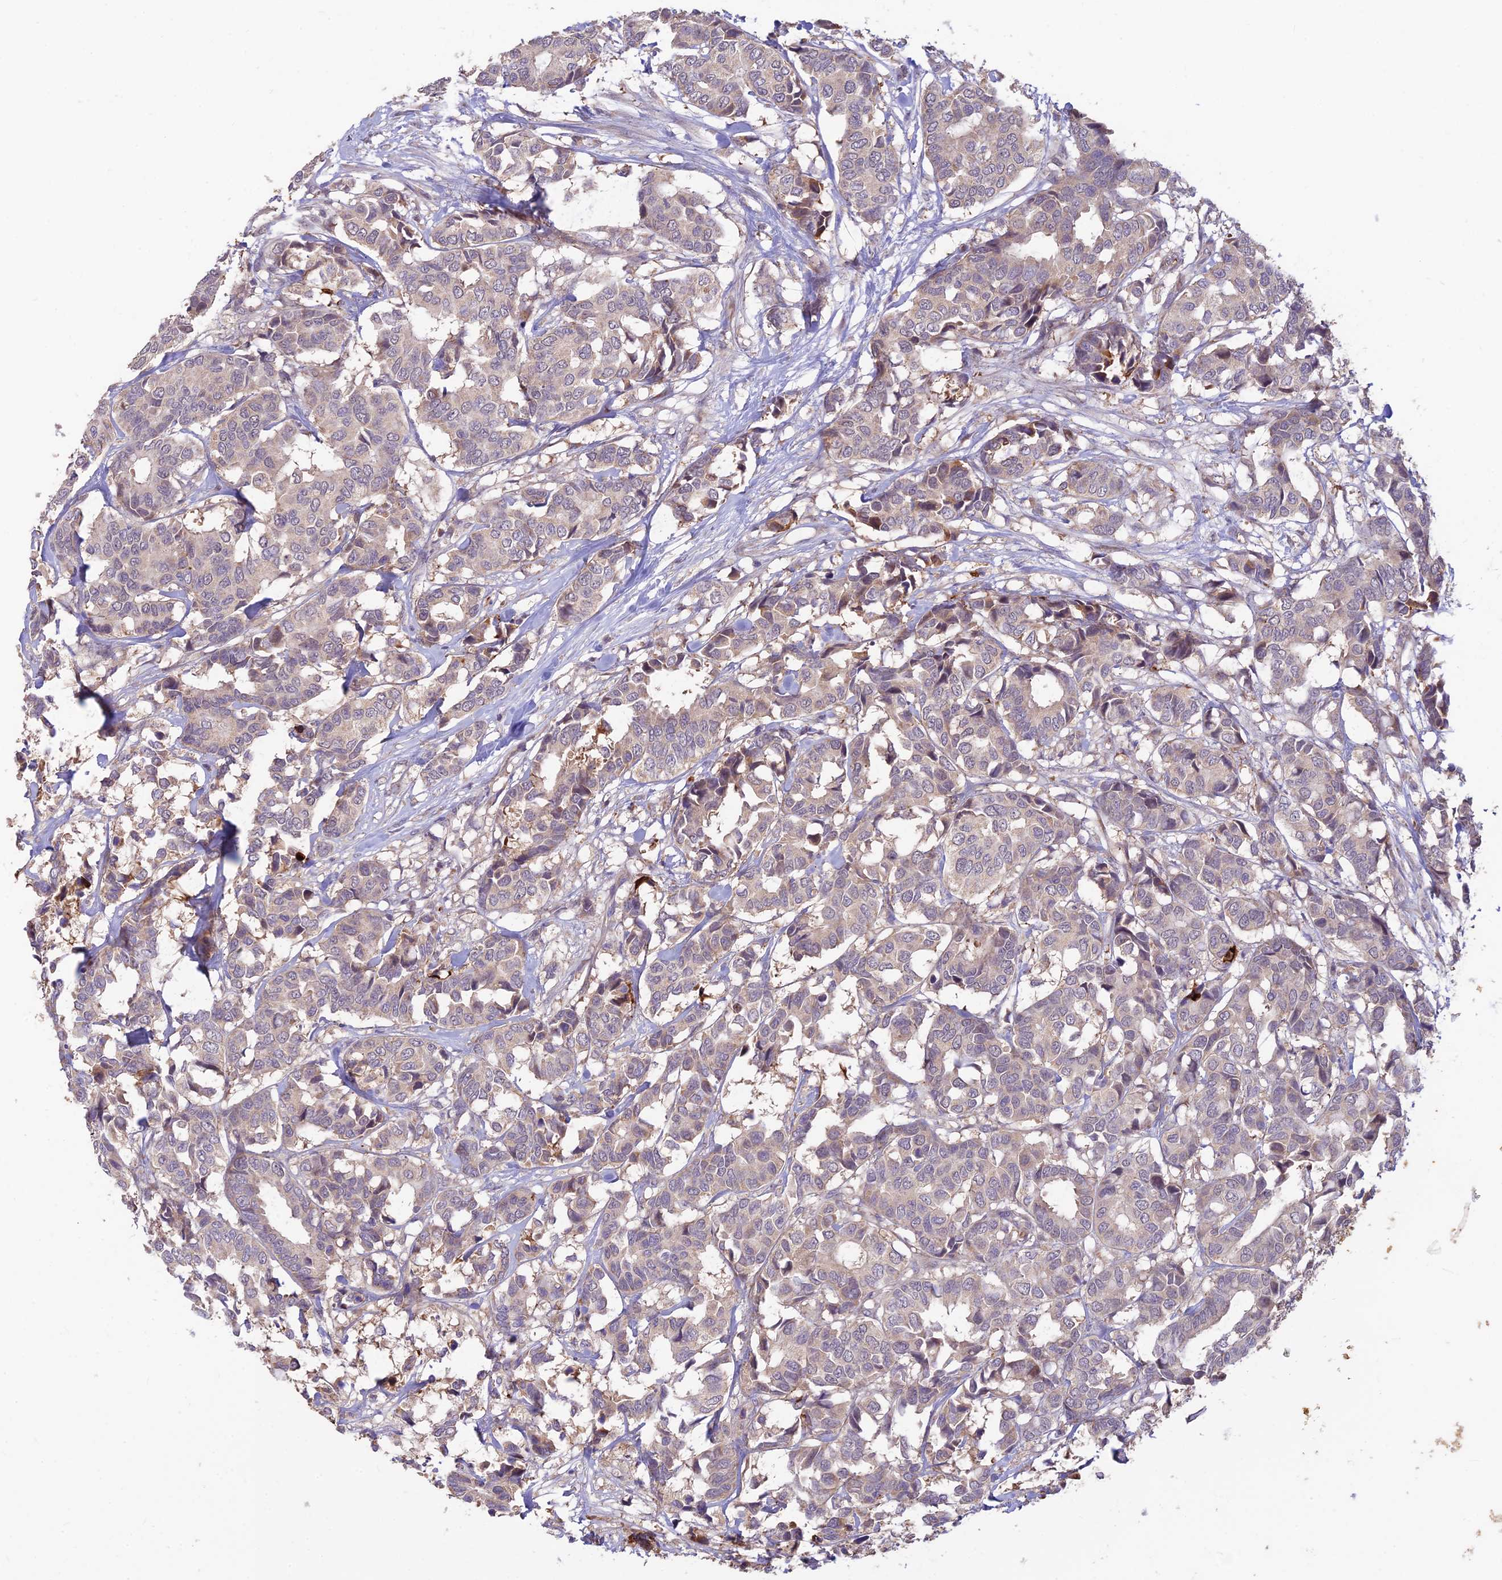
{"staining": {"intensity": "weak", "quantity": ">75%", "location": "cytoplasmic/membranous"}, "tissue": "breast cancer", "cell_type": "Tumor cells", "image_type": "cancer", "snomed": [{"axis": "morphology", "description": "Normal tissue, NOS"}, {"axis": "morphology", "description": "Duct carcinoma"}, {"axis": "topography", "description": "Breast"}], "caption": "Protein analysis of breast invasive ductal carcinoma tissue exhibits weak cytoplasmic/membranous expression in approximately >75% of tumor cells. (IHC, brightfield microscopy, high magnification).", "gene": "ASPDH", "patient": {"sex": "female", "age": 87}}